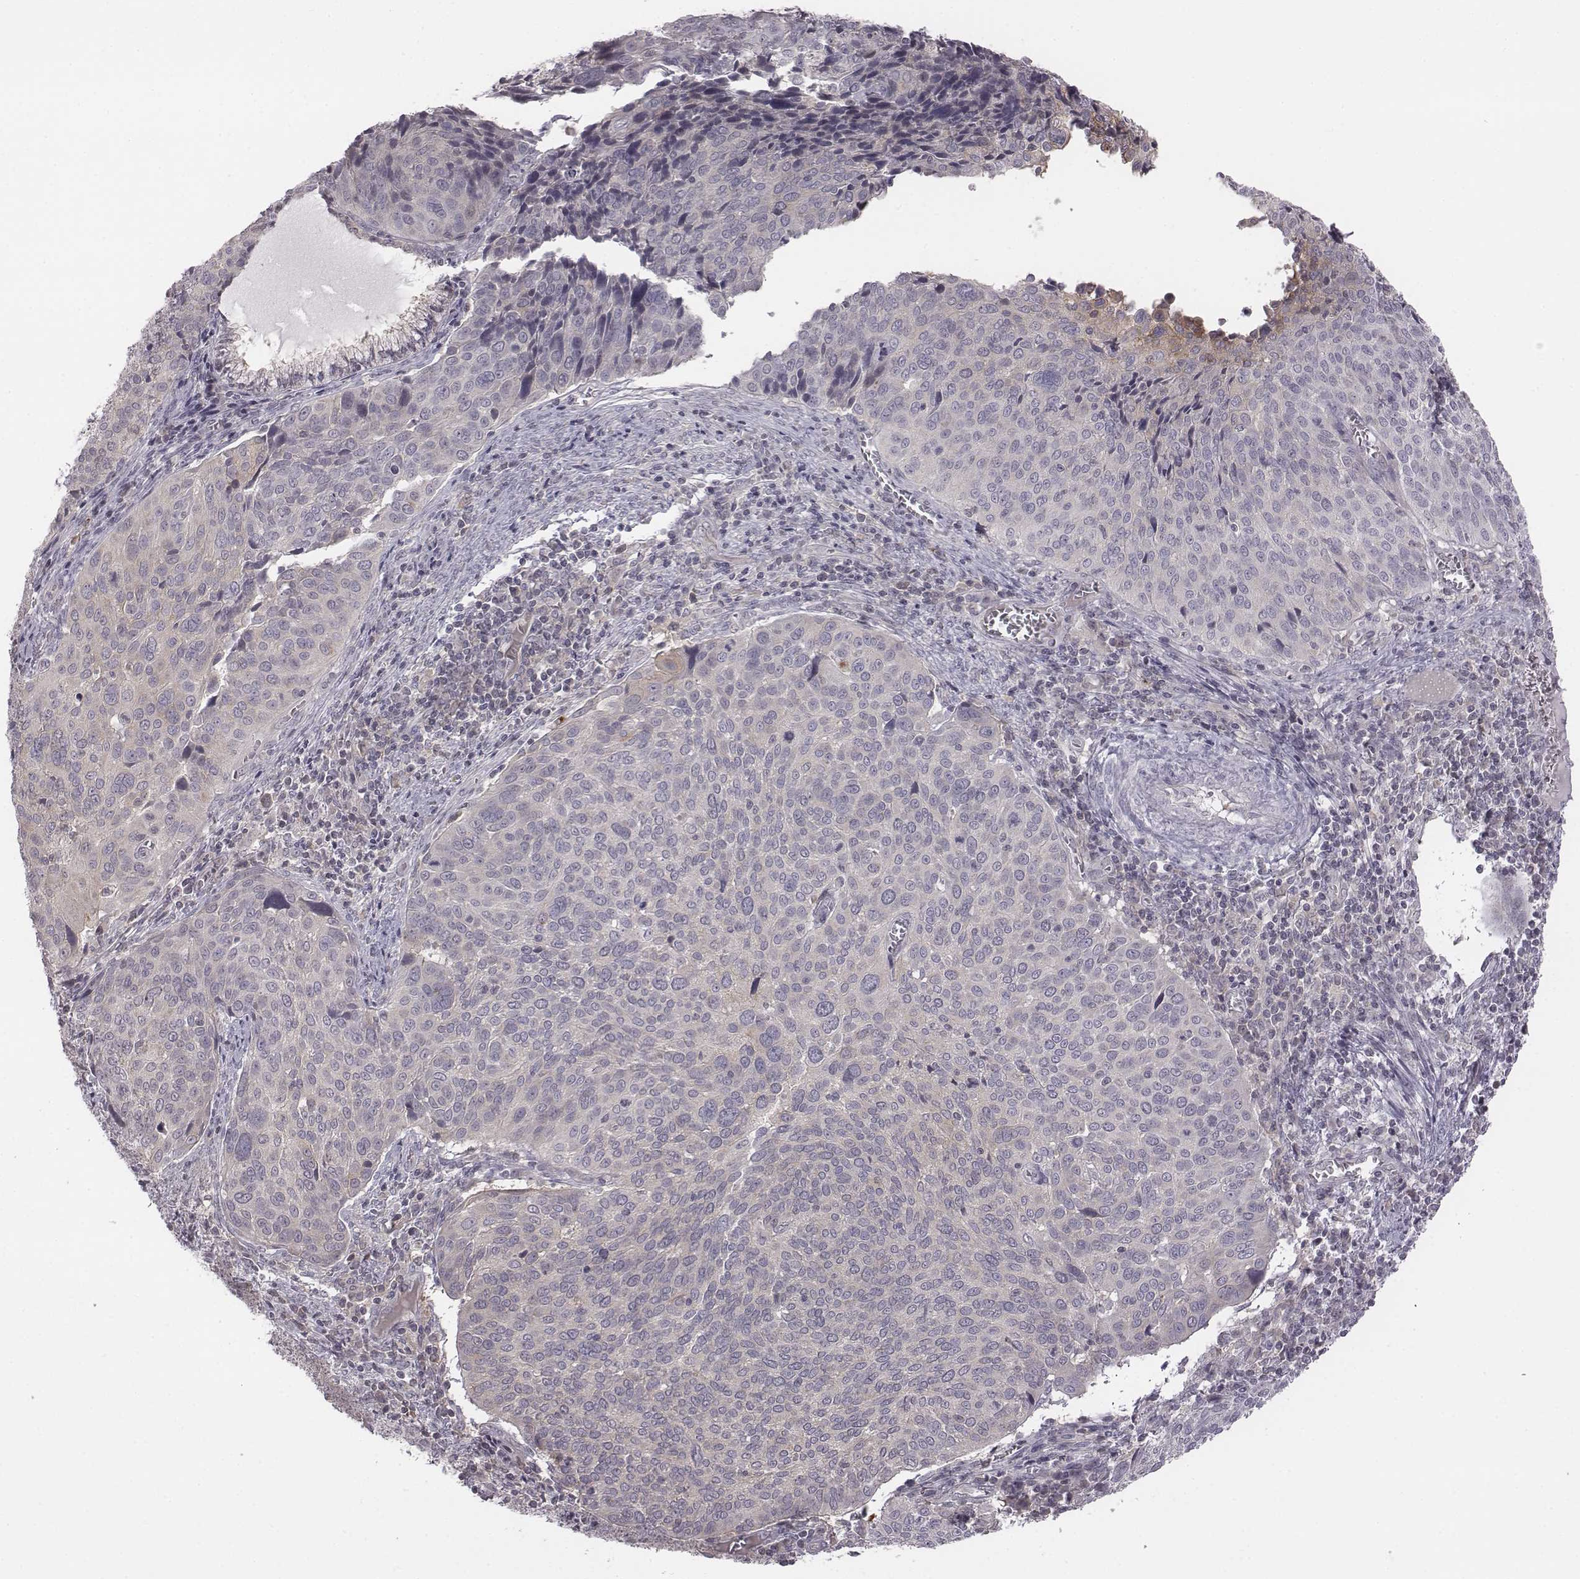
{"staining": {"intensity": "negative", "quantity": "none", "location": "none"}, "tissue": "cervical cancer", "cell_type": "Tumor cells", "image_type": "cancer", "snomed": [{"axis": "morphology", "description": "Squamous cell carcinoma, NOS"}, {"axis": "topography", "description": "Cervix"}], "caption": "Immunohistochemistry (IHC) micrograph of squamous cell carcinoma (cervical) stained for a protein (brown), which exhibits no expression in tumor cells.", "gene": "BICDL1", "patient": {"sex": "female", "age": 39}}